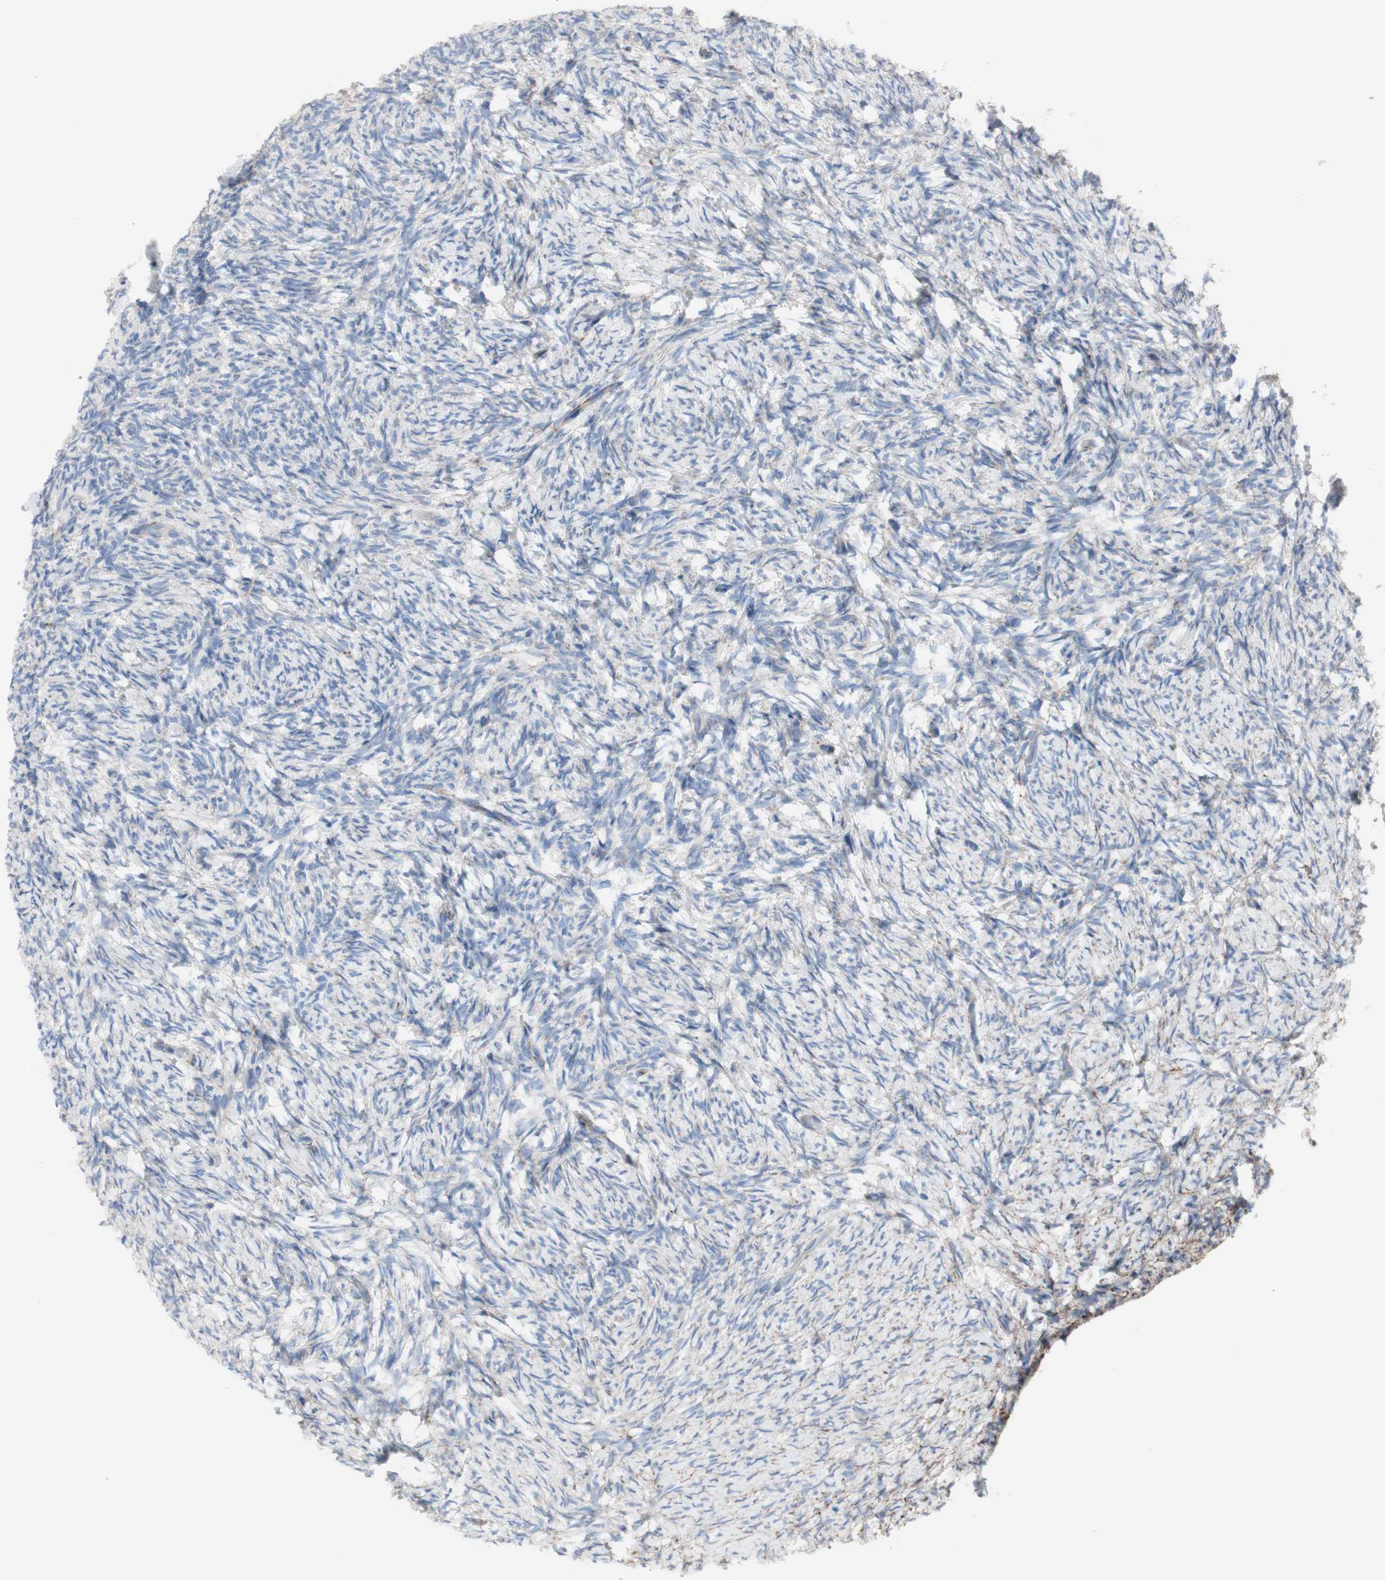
{"staining": {"intensity": "weak", "quantity": "25%-75%", "location": "cytoplasmic/membranous"}, "tissue": "ovary", "cell_type": "Follicle cells", "image_type": "normal", "snomed": [{"axis": "morphology", "description": "Normal tissue, NOS"}, {"axis": "topography", "description": "Ovary"}], "caption": "Approximately 25%-75% of follicle cells in benign human ovary display weak cytoplasmic/membranous protein expression as visualized by brown immunohistochemical staining.", "gene": "AGPAT5", "patient": {"sex": "female", "age": 60}}